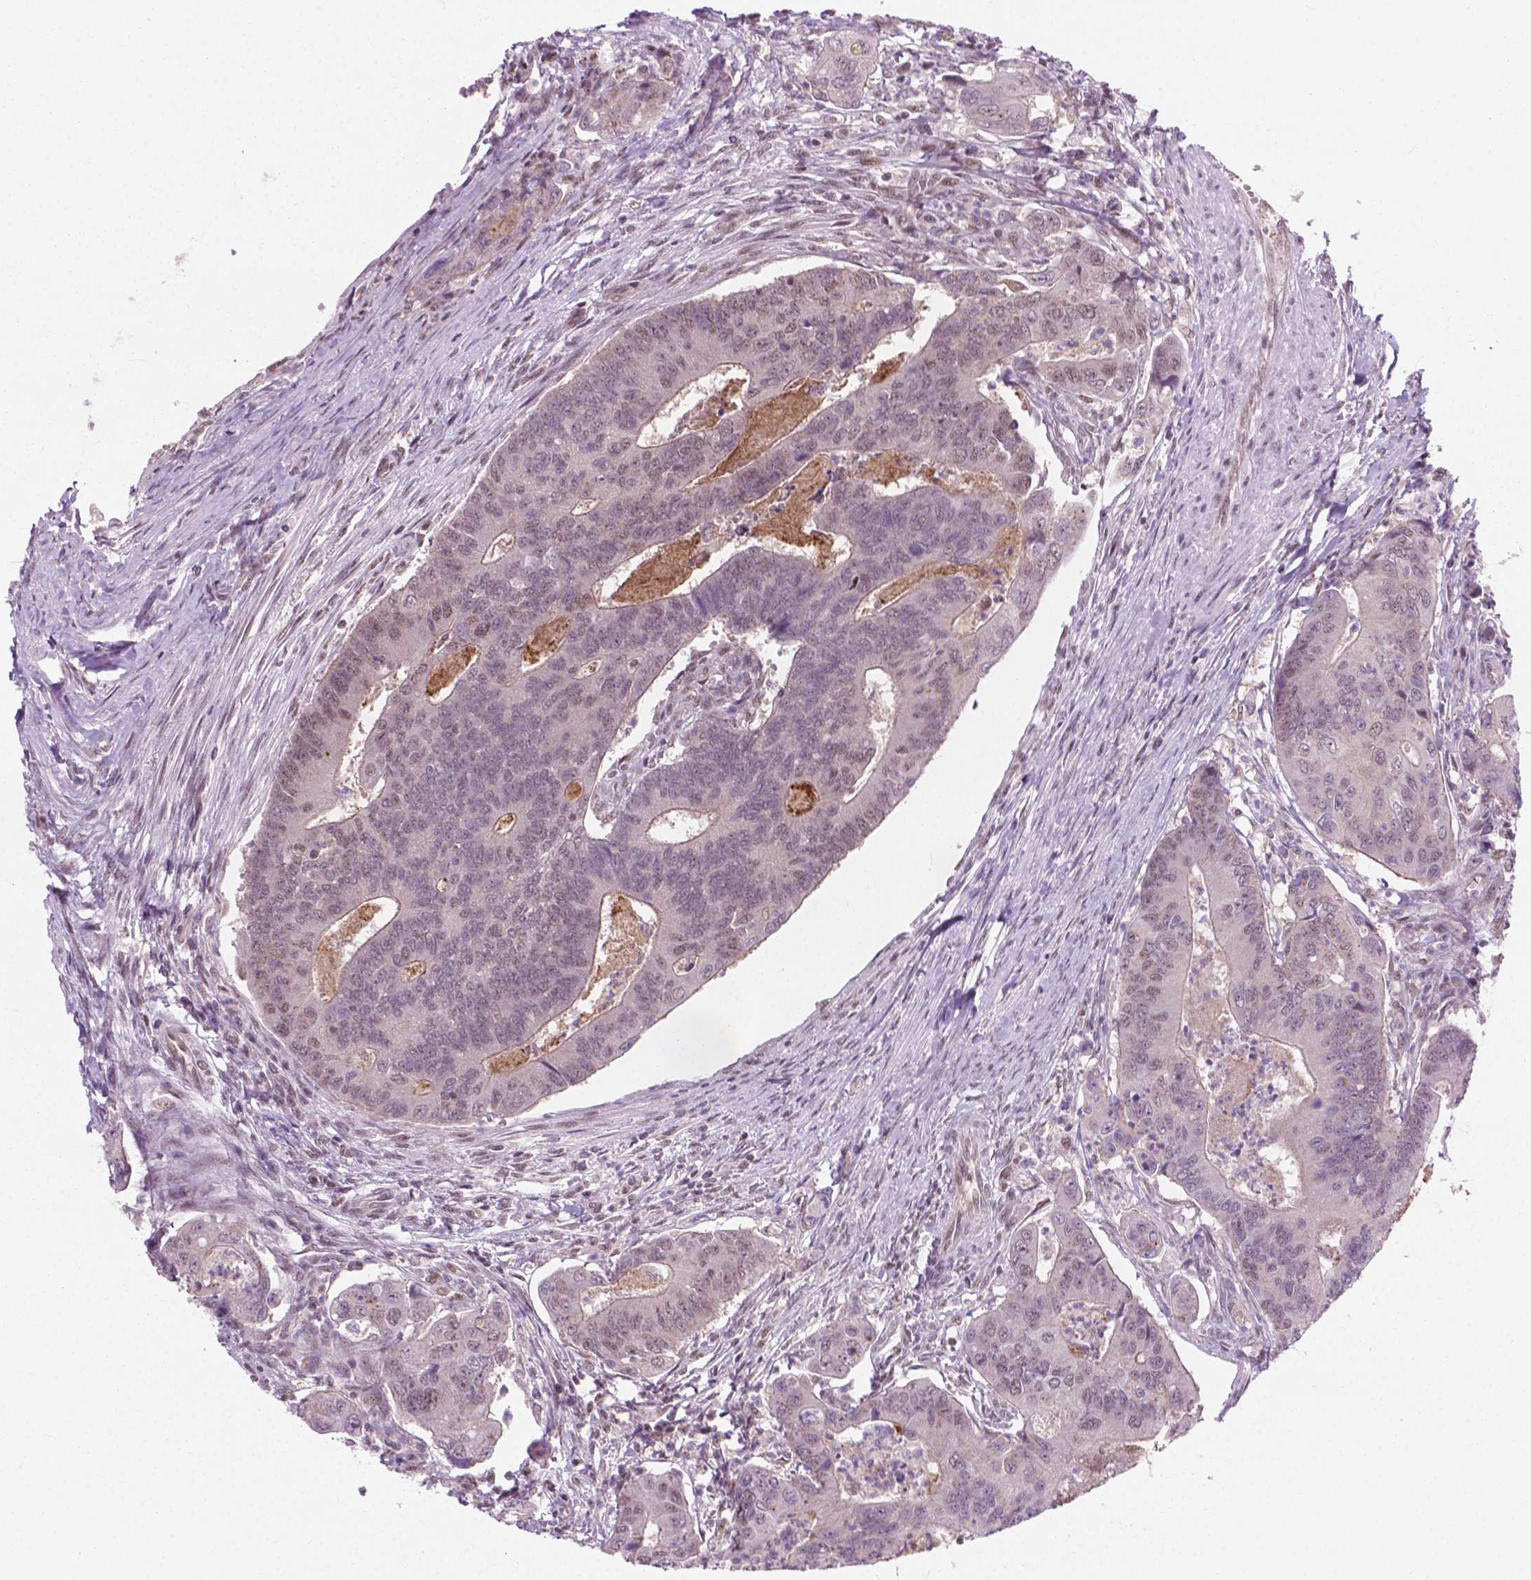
{"staining": {"intensity": "weak", "quantity": "25%-75%", "location": "nuclear"}, "tissue": "colorectal cancer", "cell_type": "Tumor cells", "image_type": "cancer", "snomed": [{"axis": "morphology", "description": "Adenocarcinoma, NOS"}, {"axis": "topography", "description": "Colon"}], "caption": "IHC micrograph of colorectal cancer stained for a protein (brown), which displays low levels of weak nuclear staining in about 25%-75% of tumor cells.", "gene": "PHAX", "patient": {"sex": "female", "age": 67}}